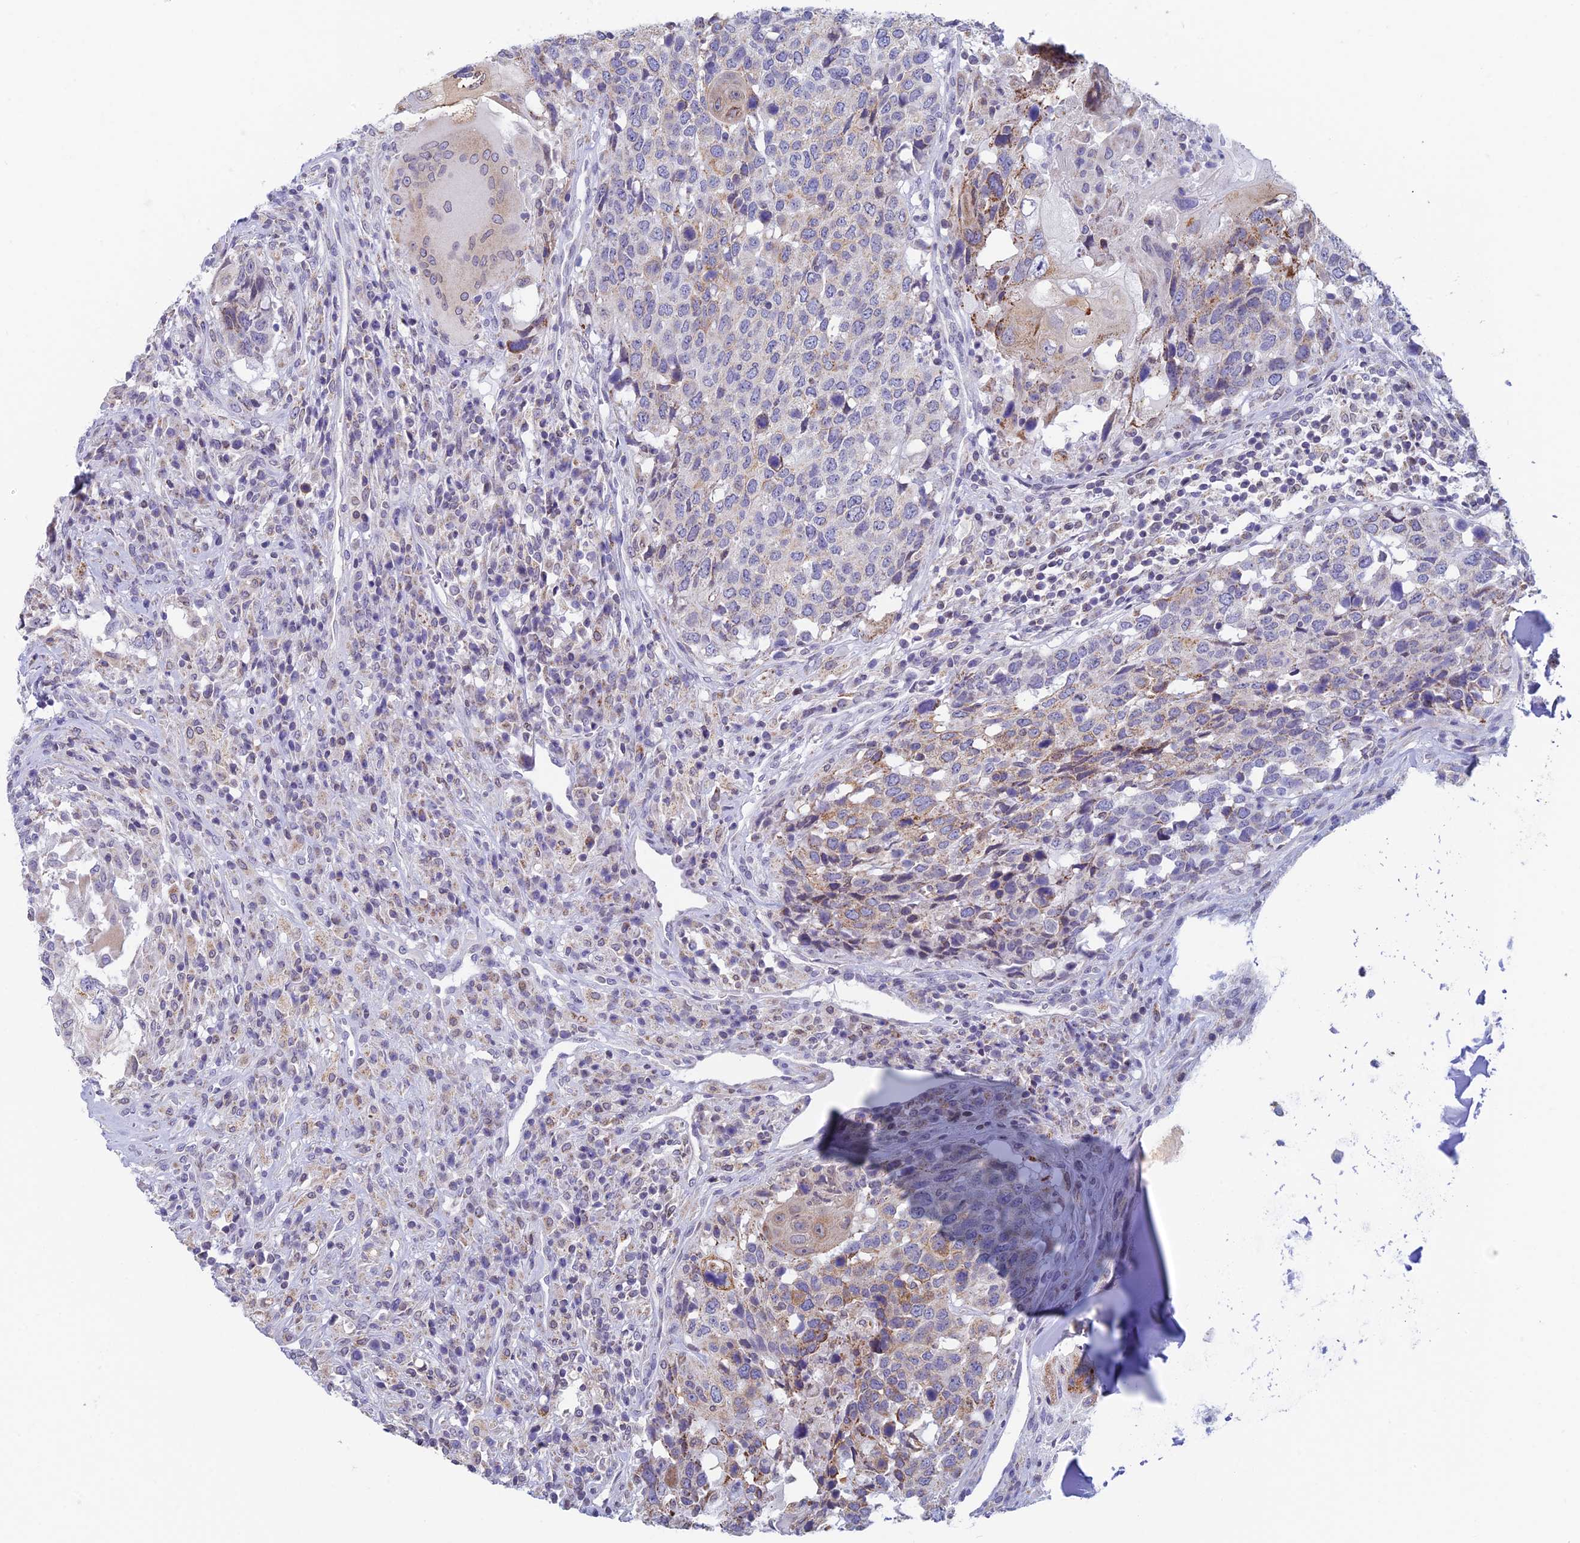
{"staining": {"intensity": "moderate", "quantity": "<25%", "location": "cytoplasmic/membranous"}, "tissue": "head and neck cancer", "cell_type": "Tumor cells", "image_type": "cancer", "snomed": [{"axis": "morphology", "description": "Squamous cell carcinoma, NOS"}, {"axis": "topography", "description": "Head-Neck"}], "caption": "Immunohistochemistry (DAB) staining of head and neck cancer demonstrates moderate cytoplasmic/membranous protein staining in approximately <25% of tumor cells.", "gene": "REXO5", "patient": {"sex": "male", "age": 66}}